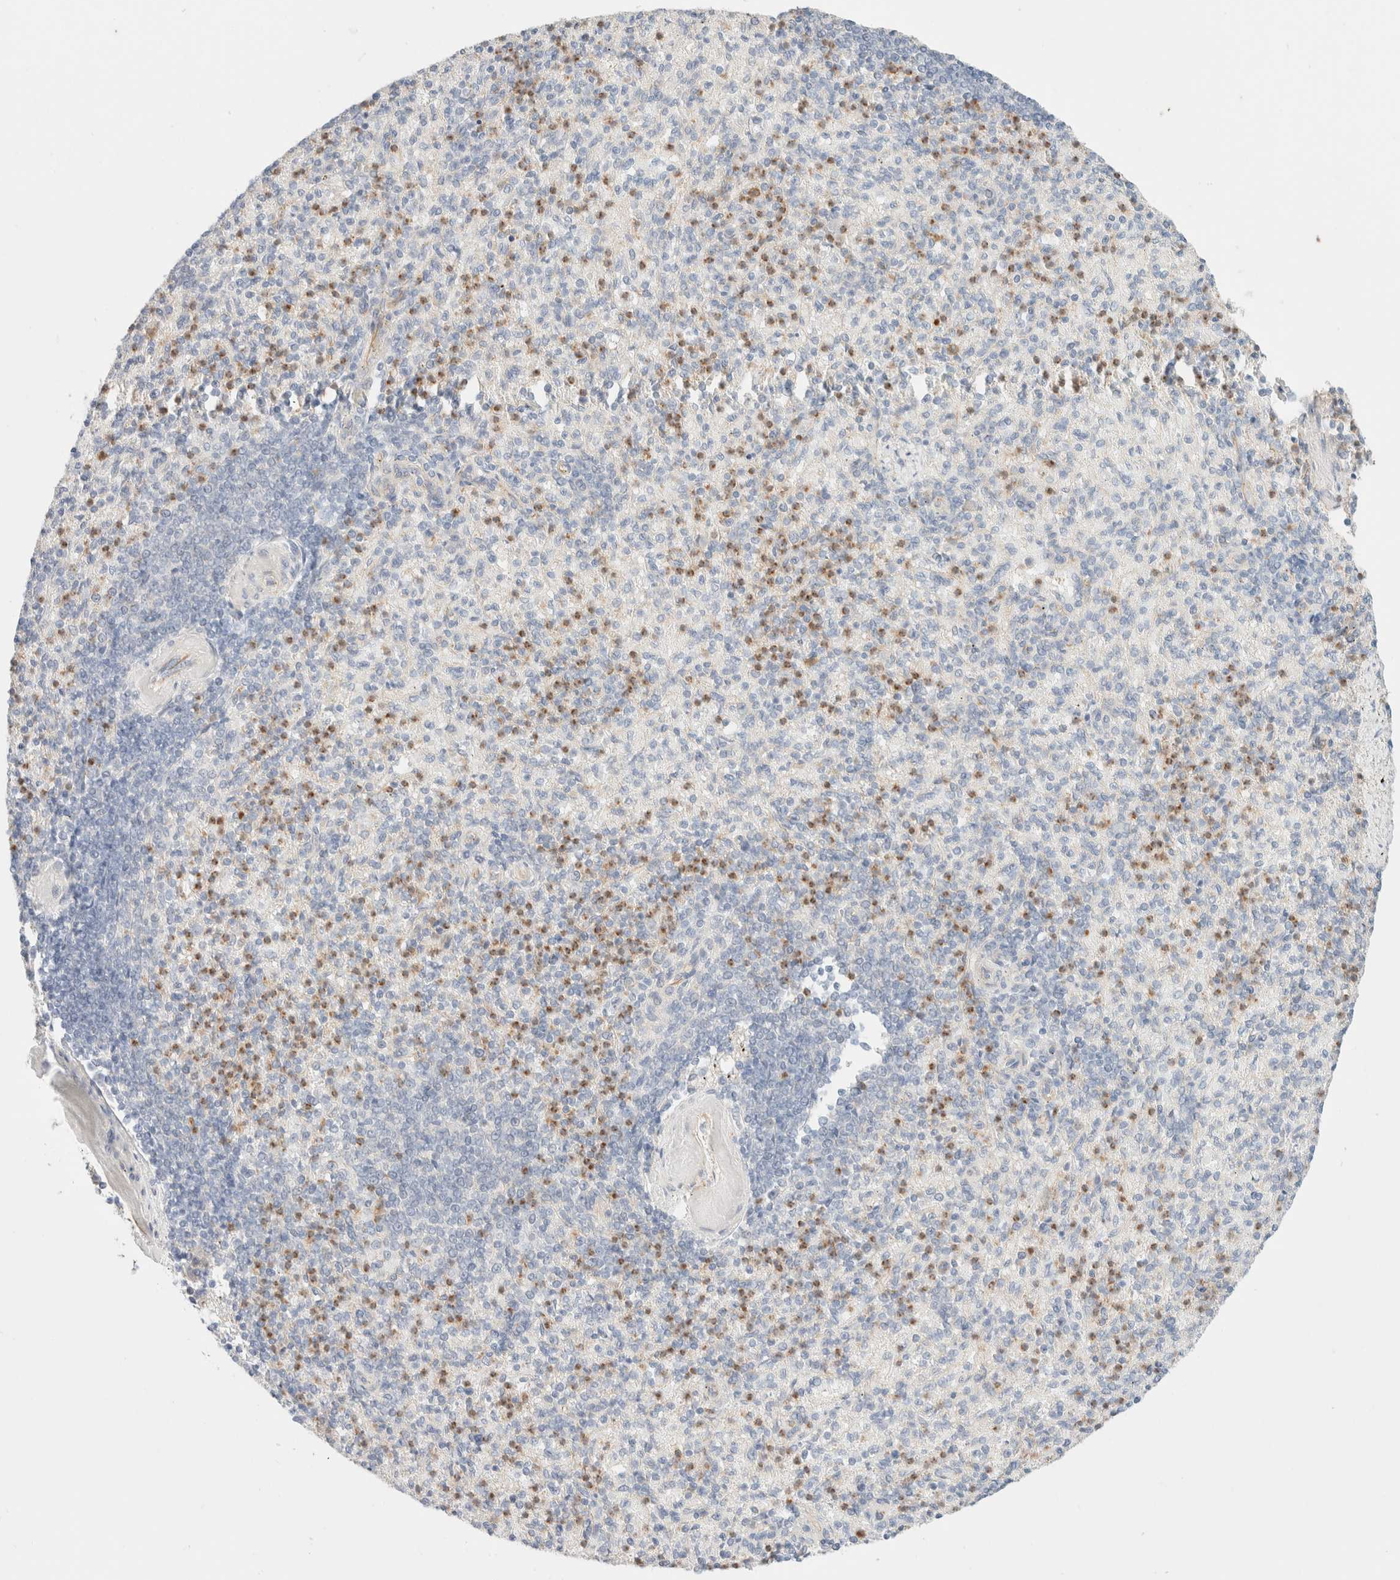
{"staining": {"intensity": "moderate", "quantity": "<25%", "location": "cytoplasmic/membranous"}, "tissue": "spleen", "cell_type": "Cells in red pulp", "image_type": "normal", "snomed": [{"axis": "morphology", "description": "Normal tissue, NOS"}, {"axis": "topography", "description": "Spleen"}], "caption": "High-magnification brightfield microscopy of unremarkable spleen stained with DAB (brown) and counterstained with hematoxylin (blue). cells in red pulp exhibit moderate cytoplasmic/membranous positivity is appreciated in approximately<25% of cells.", "gene": "UNC13B", "patient": {"sex": "female", "age": 74}}